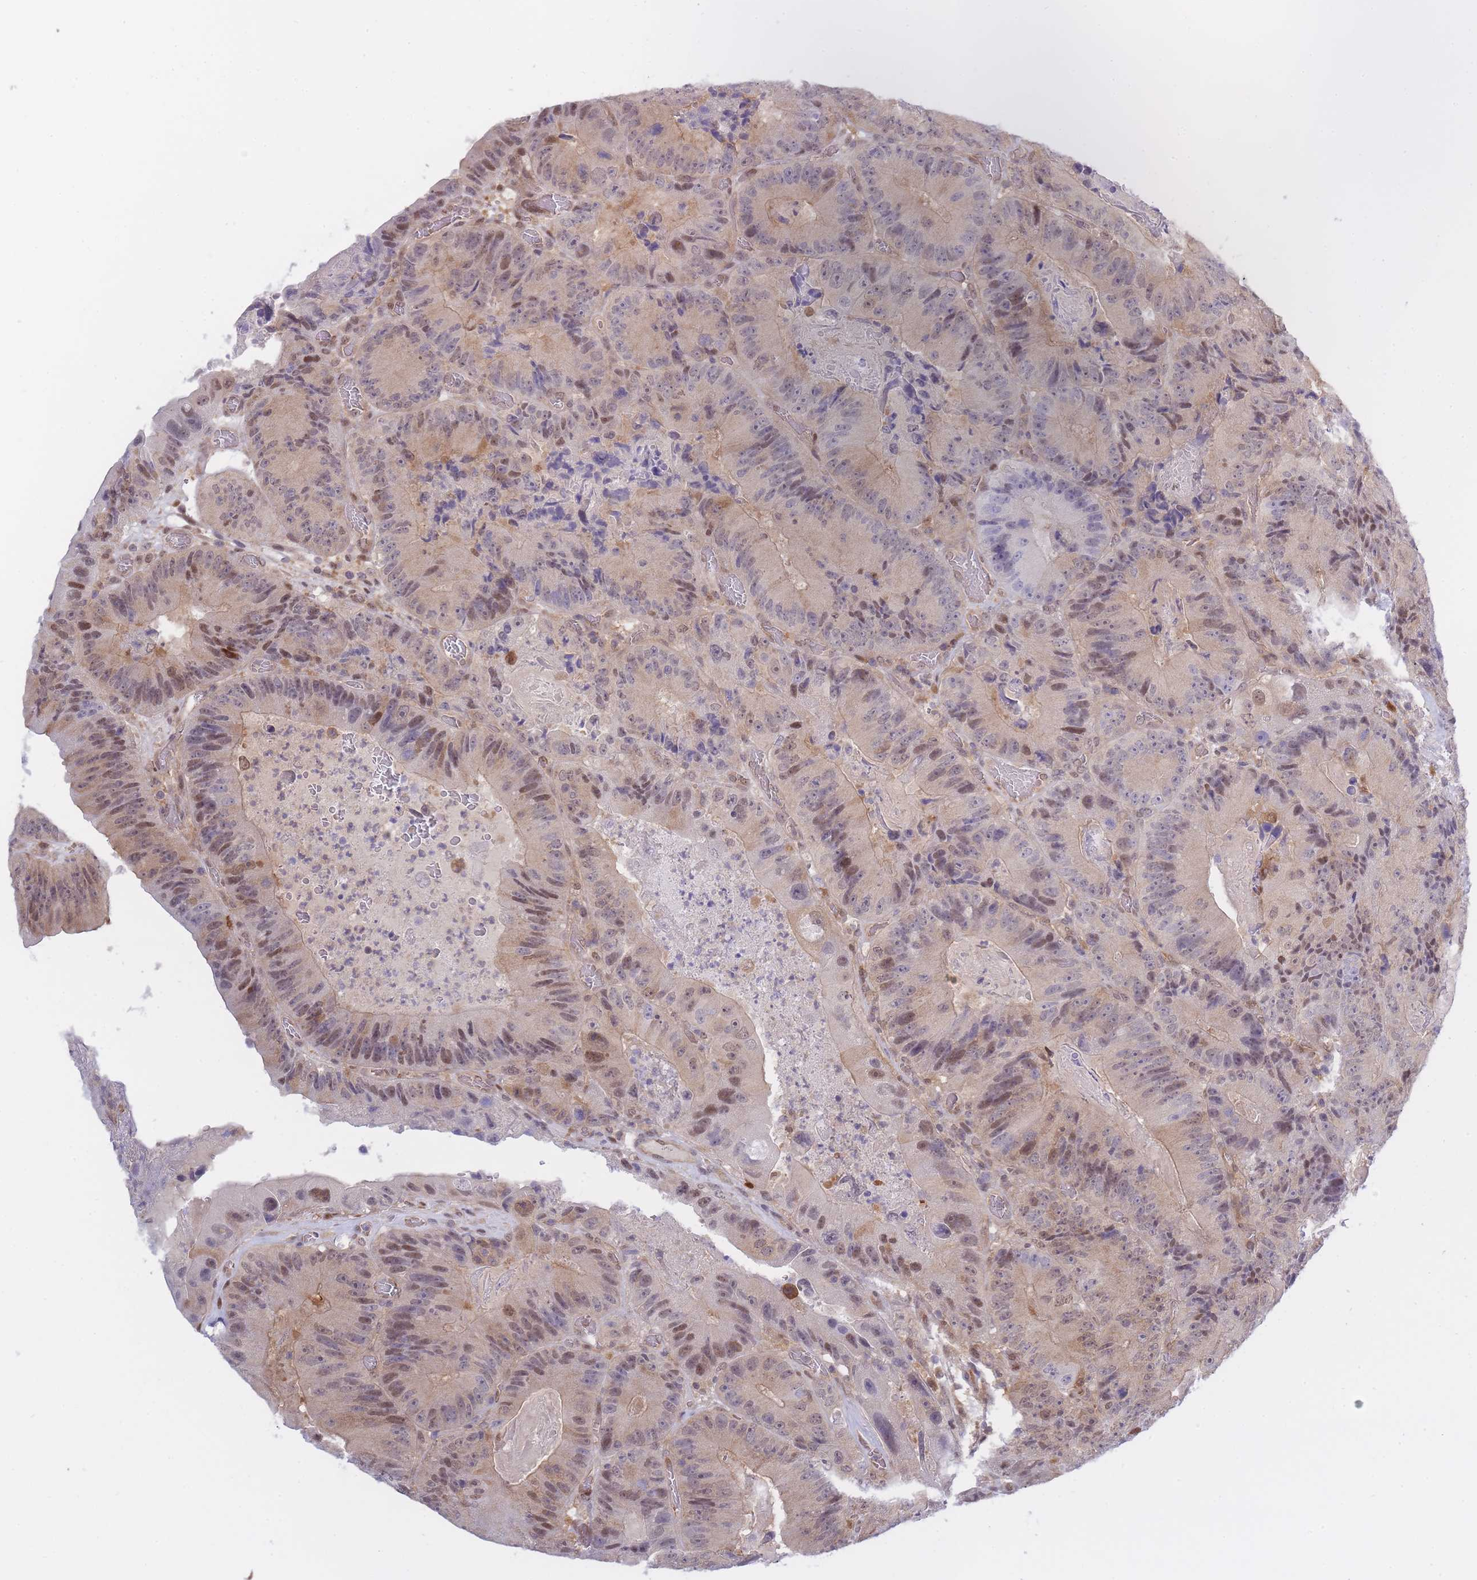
{"staining": {"intensity": "weak", "quantity": "<25%", "location": "cytoplasmic/membranous"}, "tissue": "colorectal cancer", "cell_type": "Tumor cells", "image_type": "cancer", "snomed": [{"axis": "morphology", "description": "Adenocarcinoma, NOS"}, {"axis": "topography", "description": "Colon"}], "caption": "An immunohistochemistry histopathology image of adenocarcinoma (colorectal) is shown. There is no staining in tumor cells of adenocarcinoma (colorectal).", "gene": "NSFL1C", "patient": {"sex": "female", "age": 86}}